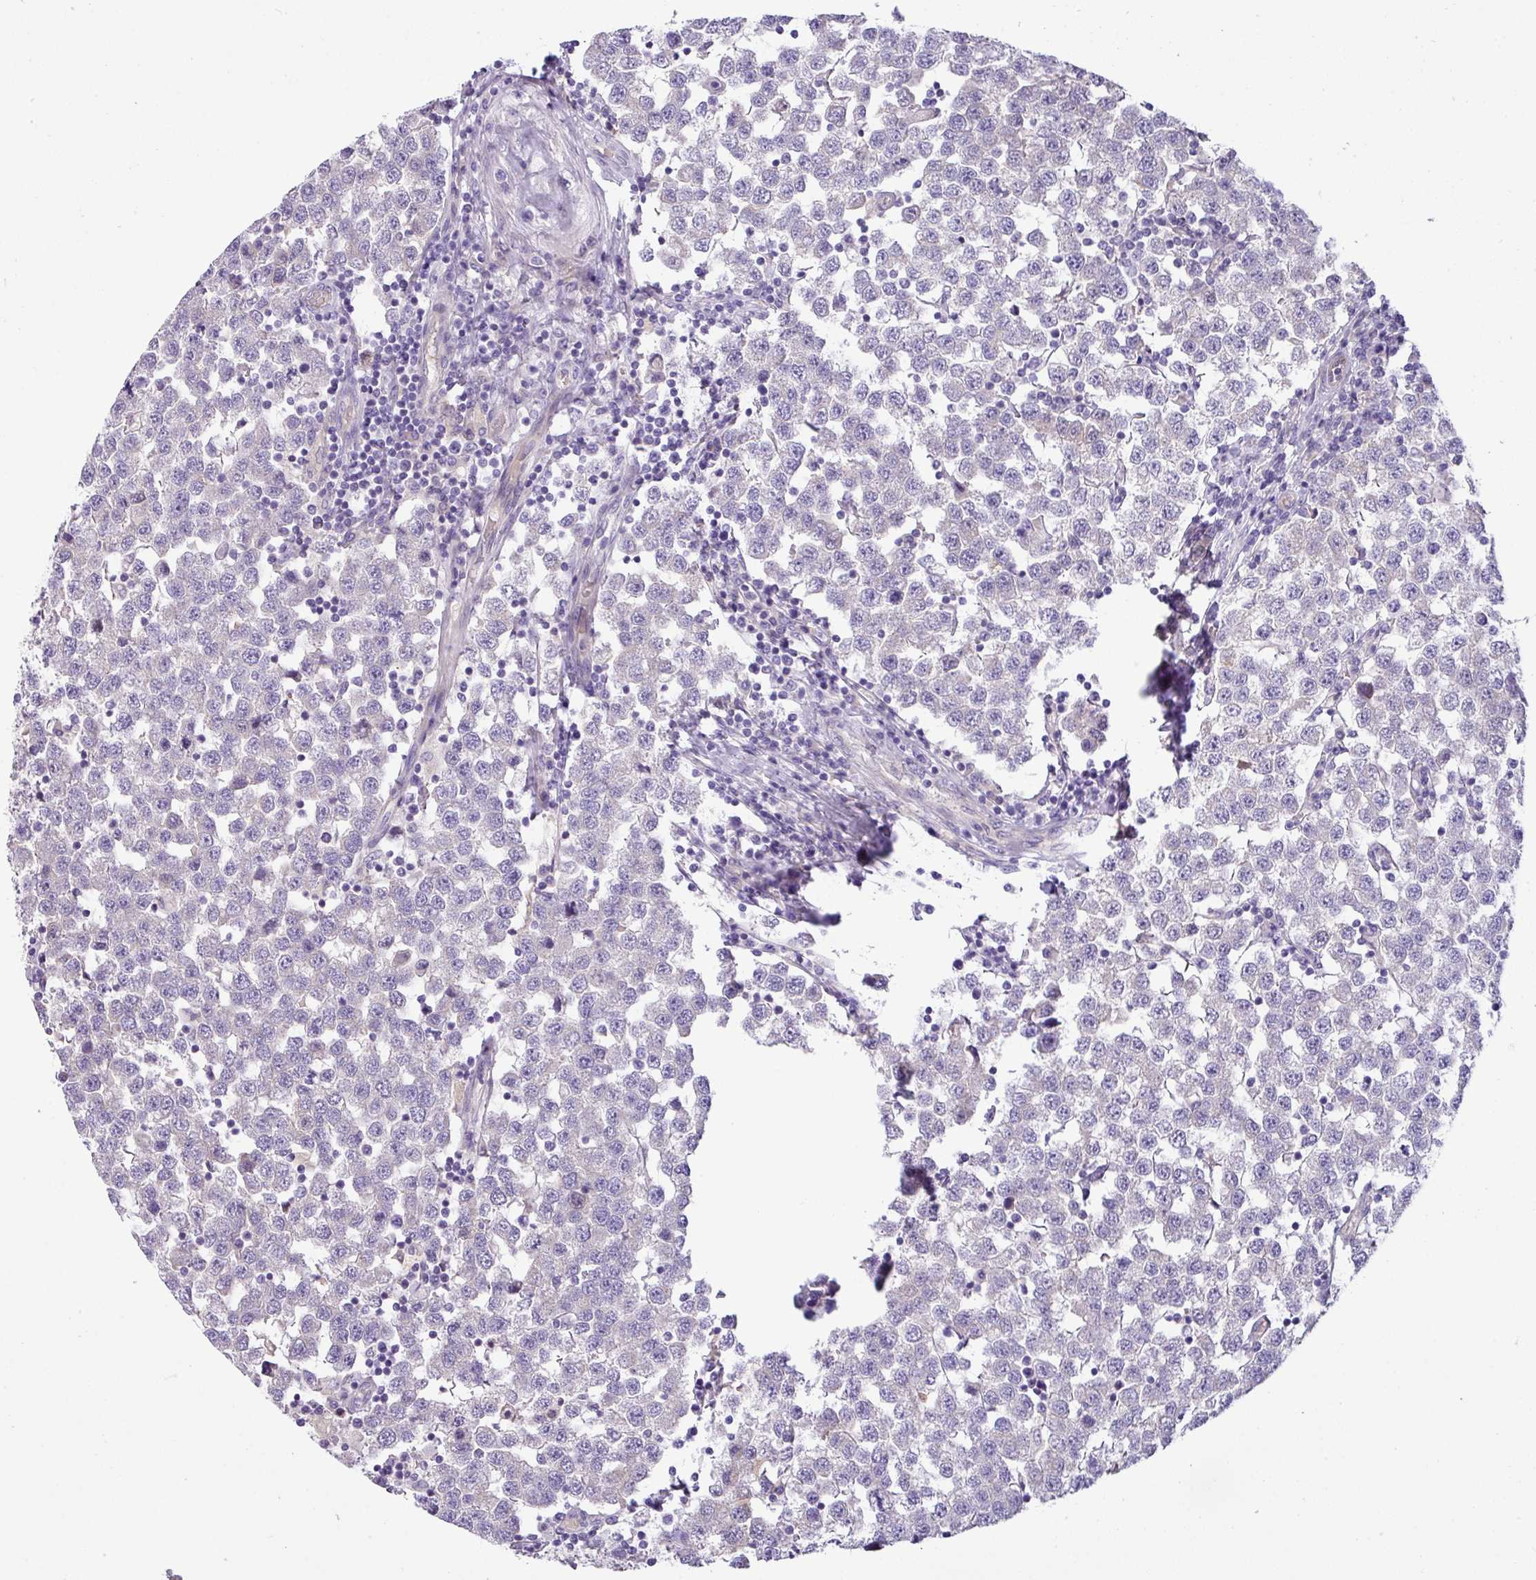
{"staining": {"intensity": "negative", "quantity": "none", "location": "none"}, "tissue": "testis cancer", "cell_type": "Tumor cells", "image_type": "cancer", "snomed": [{"axis": "morphology", "description": "Seminoma, NOS"}, {"axis": "topography", "description": "Testis"}], "caption": "Tumor cells are negative for protein expression in human seminoma (testis).", "gene": "PIK3R5", "patient": {"sex": "male", "age": 34}}